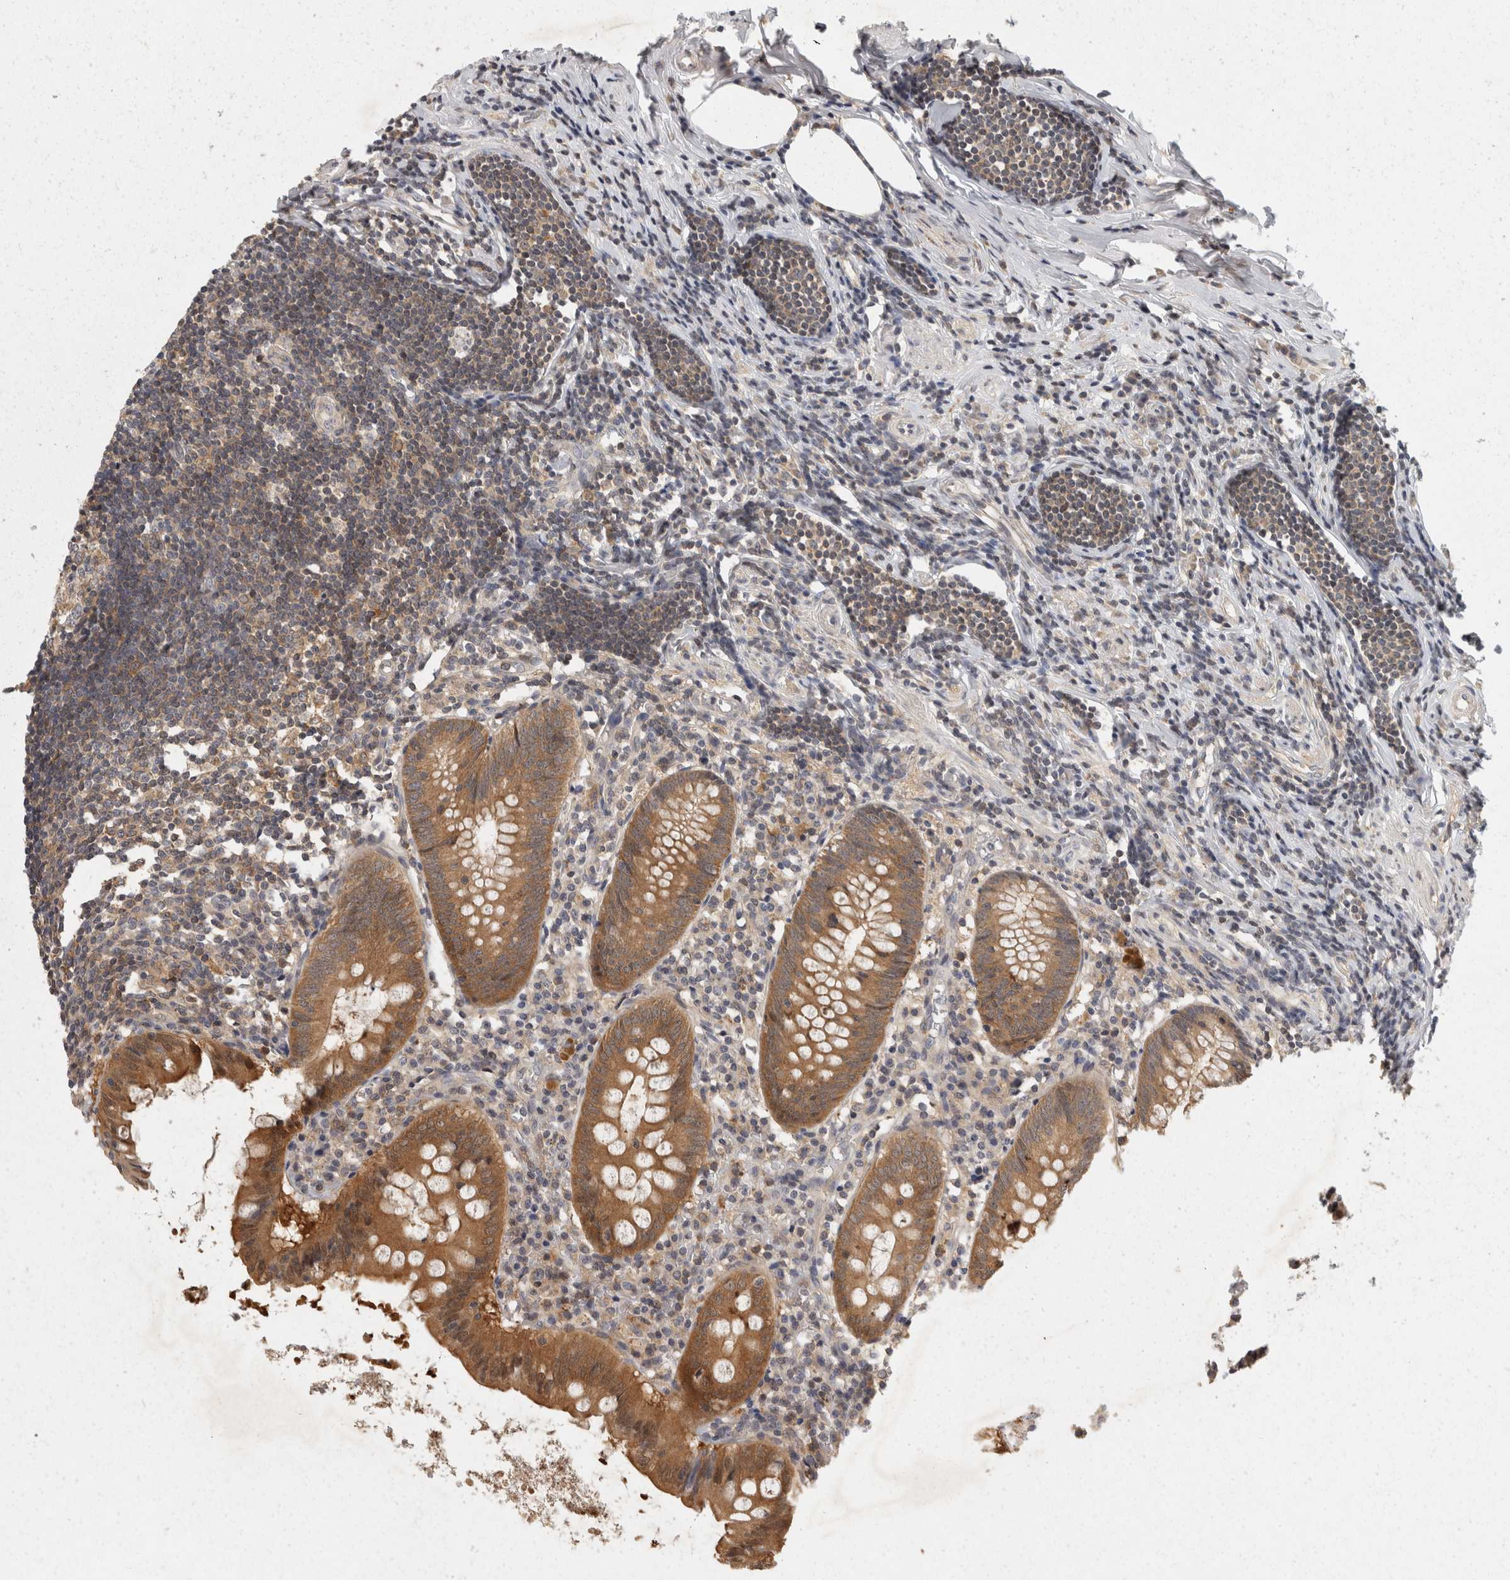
{"staining": {"intensity": "moderate", "quantity": ">75%", "location": "cytoplasmic/membranous"}, "tissue": "appendix", "cell_type": "Glandular cells", "image_type": "normal", "snomed": [{"axis": "morphology", "description": "Normal tissue, NOS"}, {"axis": "topography", "description": "Appendix"}], "caption": "A brown stain highlights moderate cytoplasmic/membranous staining of a protein in glandular cells of normal appendix. (brown staining indicates protein expression, while blue staining denotes nuclei).", "gene": "ACAT2", "patient": {"sex": "female", "age": 54}}